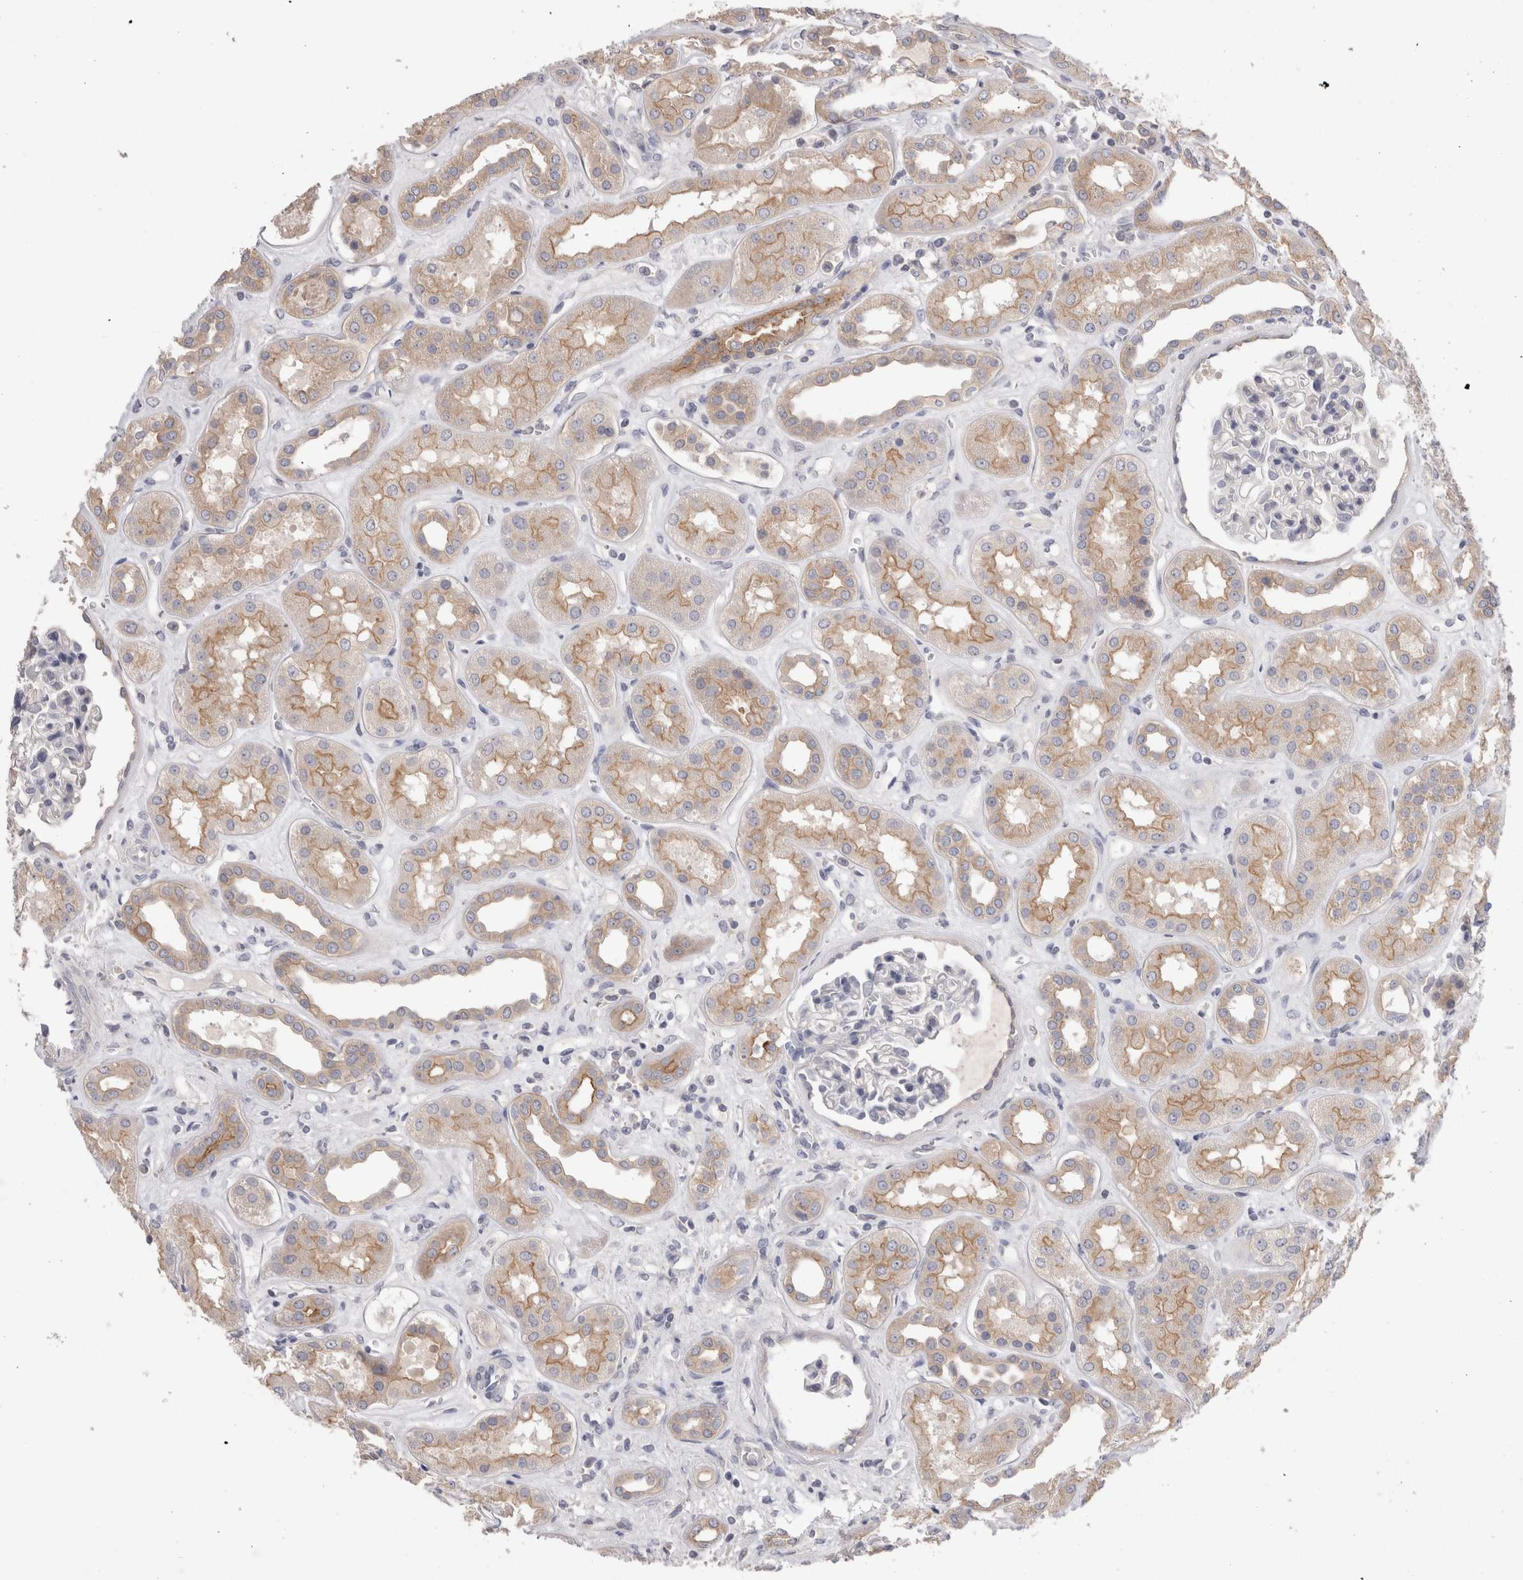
{"staining": {"intensity": "negative", "quantity": "none", "location": "none"}, "tissue": "kidney", "cell_type": "Cells in glomeruli", "image_type": "normal", "snomed": [{"axis": "morphology", "description": "Normal tissue, NOS"}, {"axis": "topography", "description": "Kidney"}], "caption": "Protein analysis of normal kidney reveals no significant staining in cells in glomeruli.", "gene": "OTOR", "patient": {"sex": "male", "age": 59}}